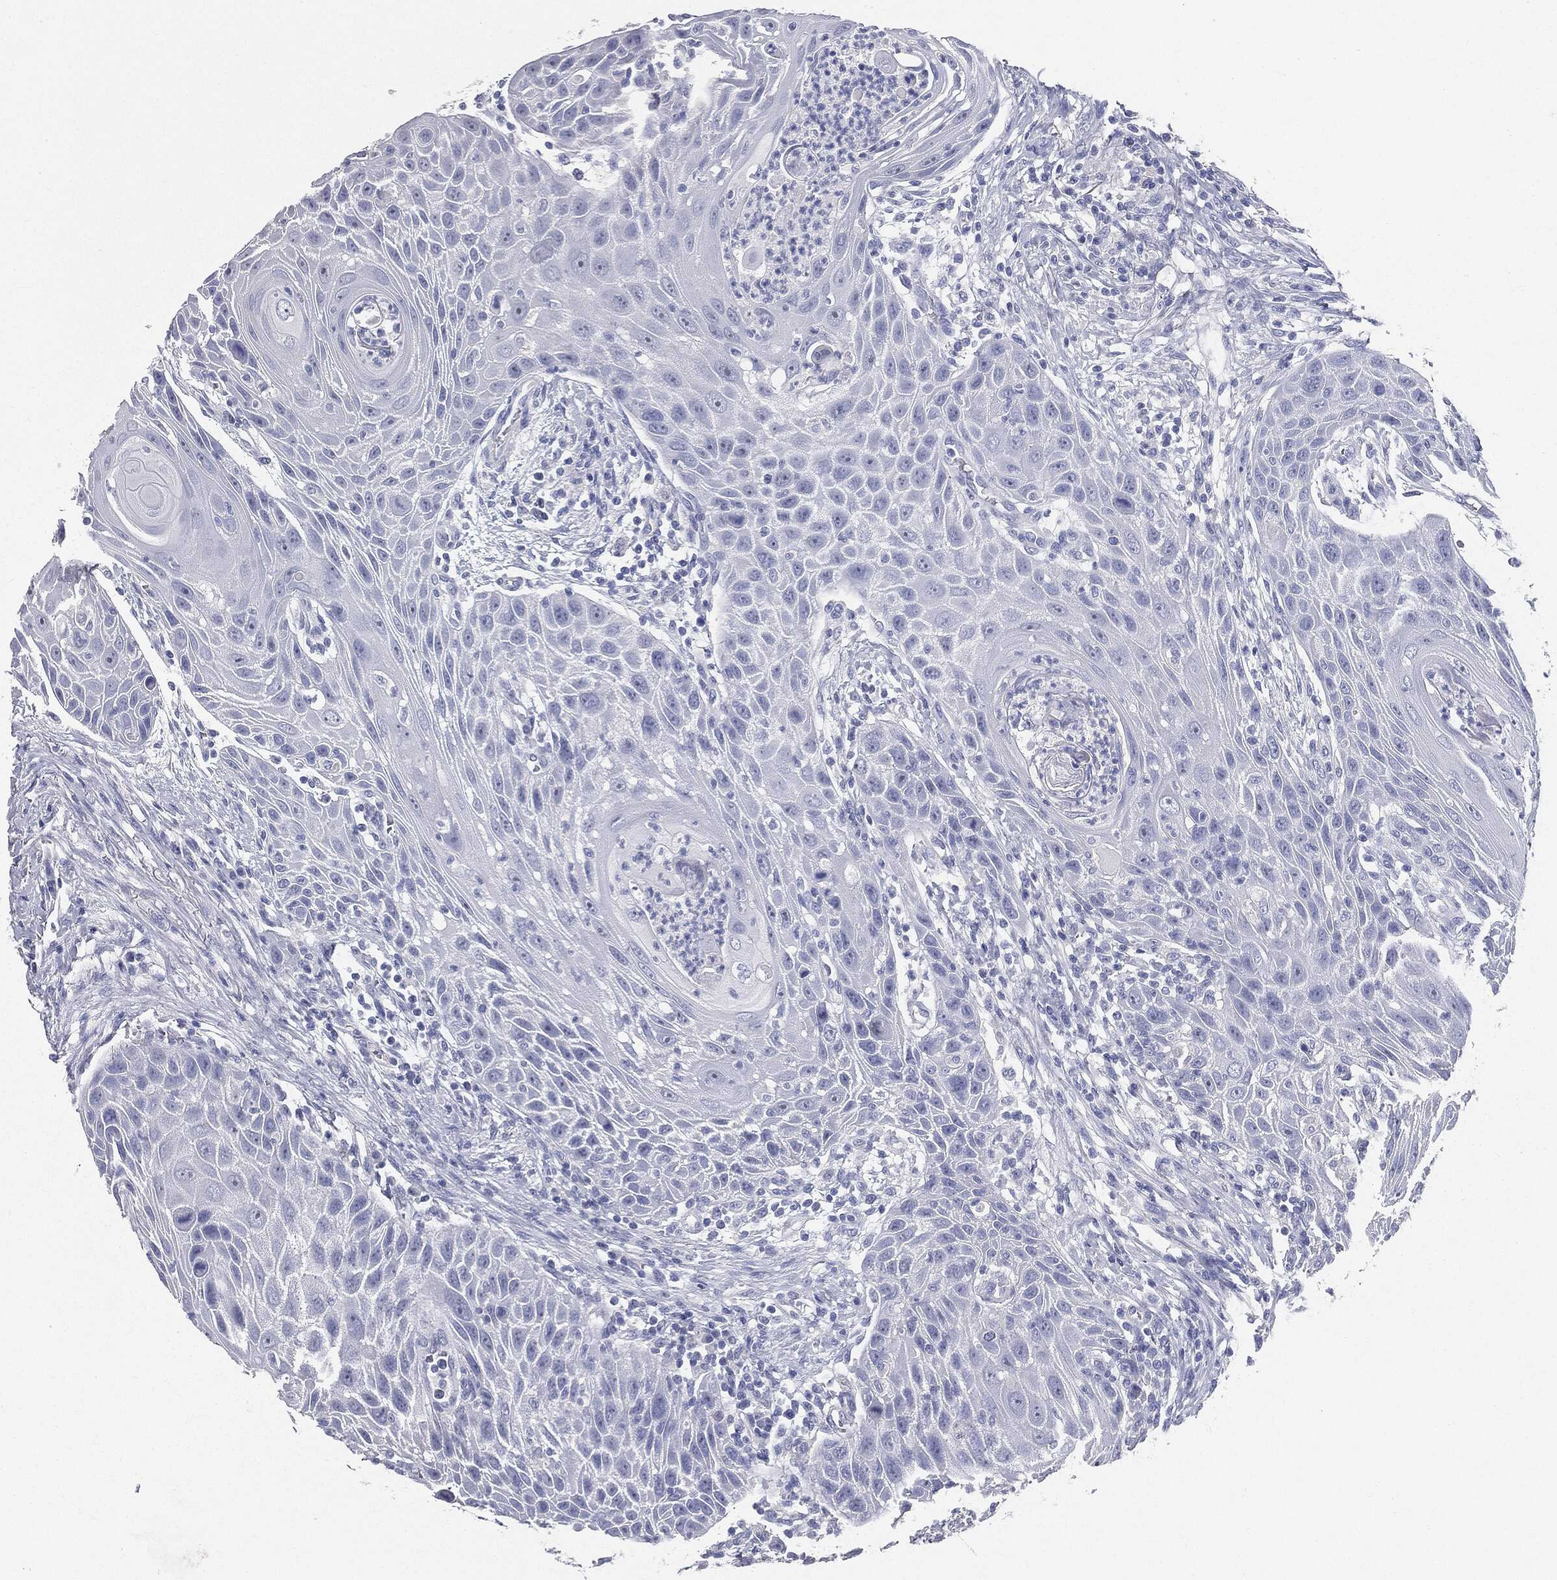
{"staining": {"intensity": "negative", "quantity": "none", "location": "none"}, "tissue": "head and neck cancer", "cell_type": "Tumor cells", "image_type": "cancer", "snomed": [{"axis": "morphology", "description": "Squamous cell carcinoma, NOS"}, {"axis": "topography", "description": "Head-Neck"}], "caption": "Head and neck cancer (squamous cell carcinoma) was stained to show a protein in brown. There is no significant positivity in tumor cells.", "gene": "CUZD1", "patient": {"sex": "male", "age": 69}}